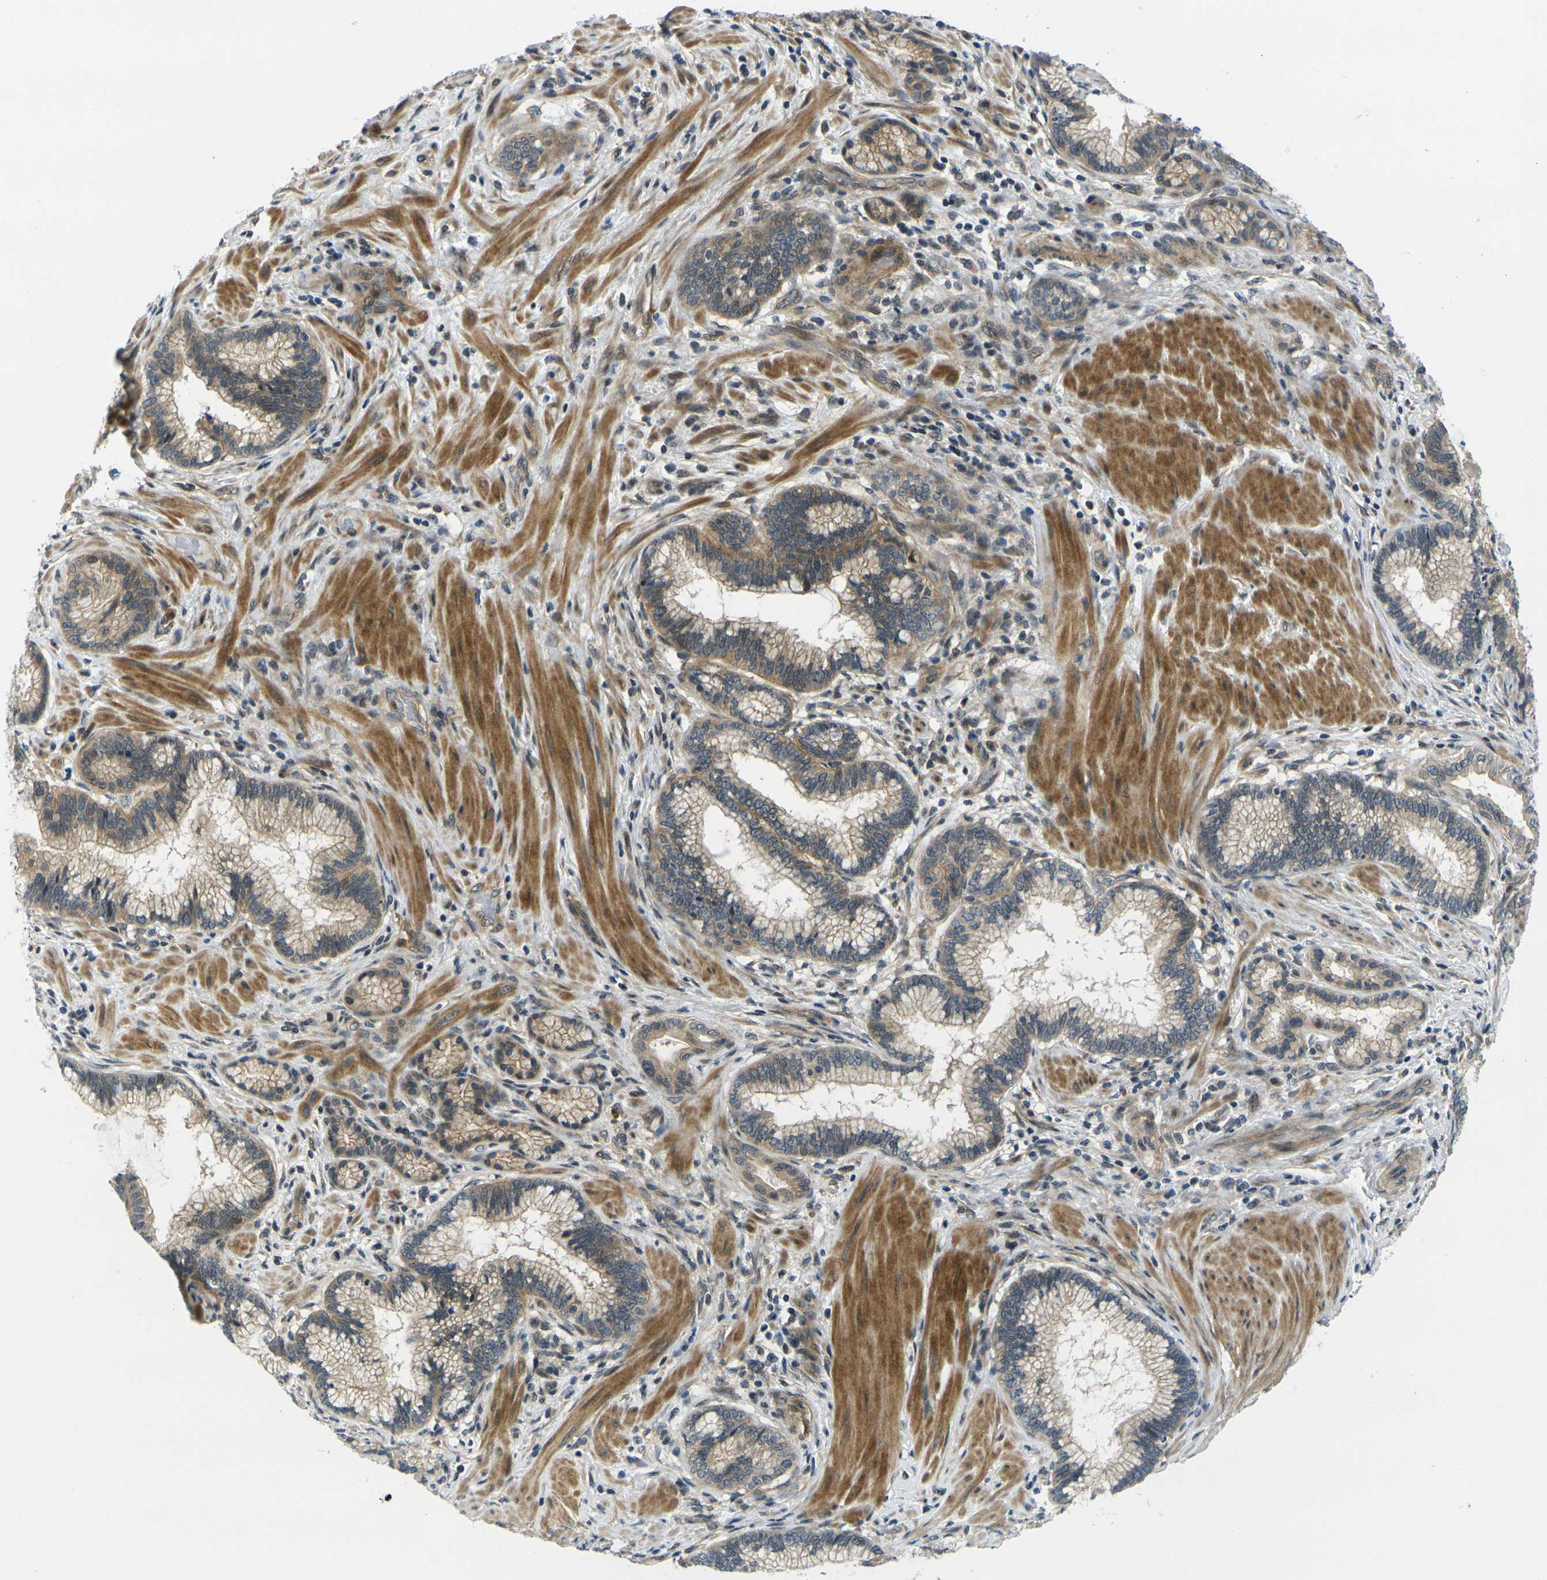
{"staining": {"intensity": "moderate", "quantity": ">75%", "location": "cytoplasmic/membranous"}, "tissue": "pancreatic cancer", "cell_type": "Tumor cells", "image_type": "cancer", "snomed": [{"axis": "morphology", "description": "Adenocarcinoma, NOS"}, {"axis": "topography", "description": "Pancreas"}], "caption": "Immunohistochemical staining of pancreatic adenocarcinoma displays moderate cytoplasmic/membranous protein expression in about >75% of tumor cells. Using DAB (3,3'-diaminobenzidine) (brown) and hematoxylin (blue) stains, captured at high magnification using brightfield microscopy.", "gene": "KCTD10", "patient": {"sex": "female", "age": 64}}